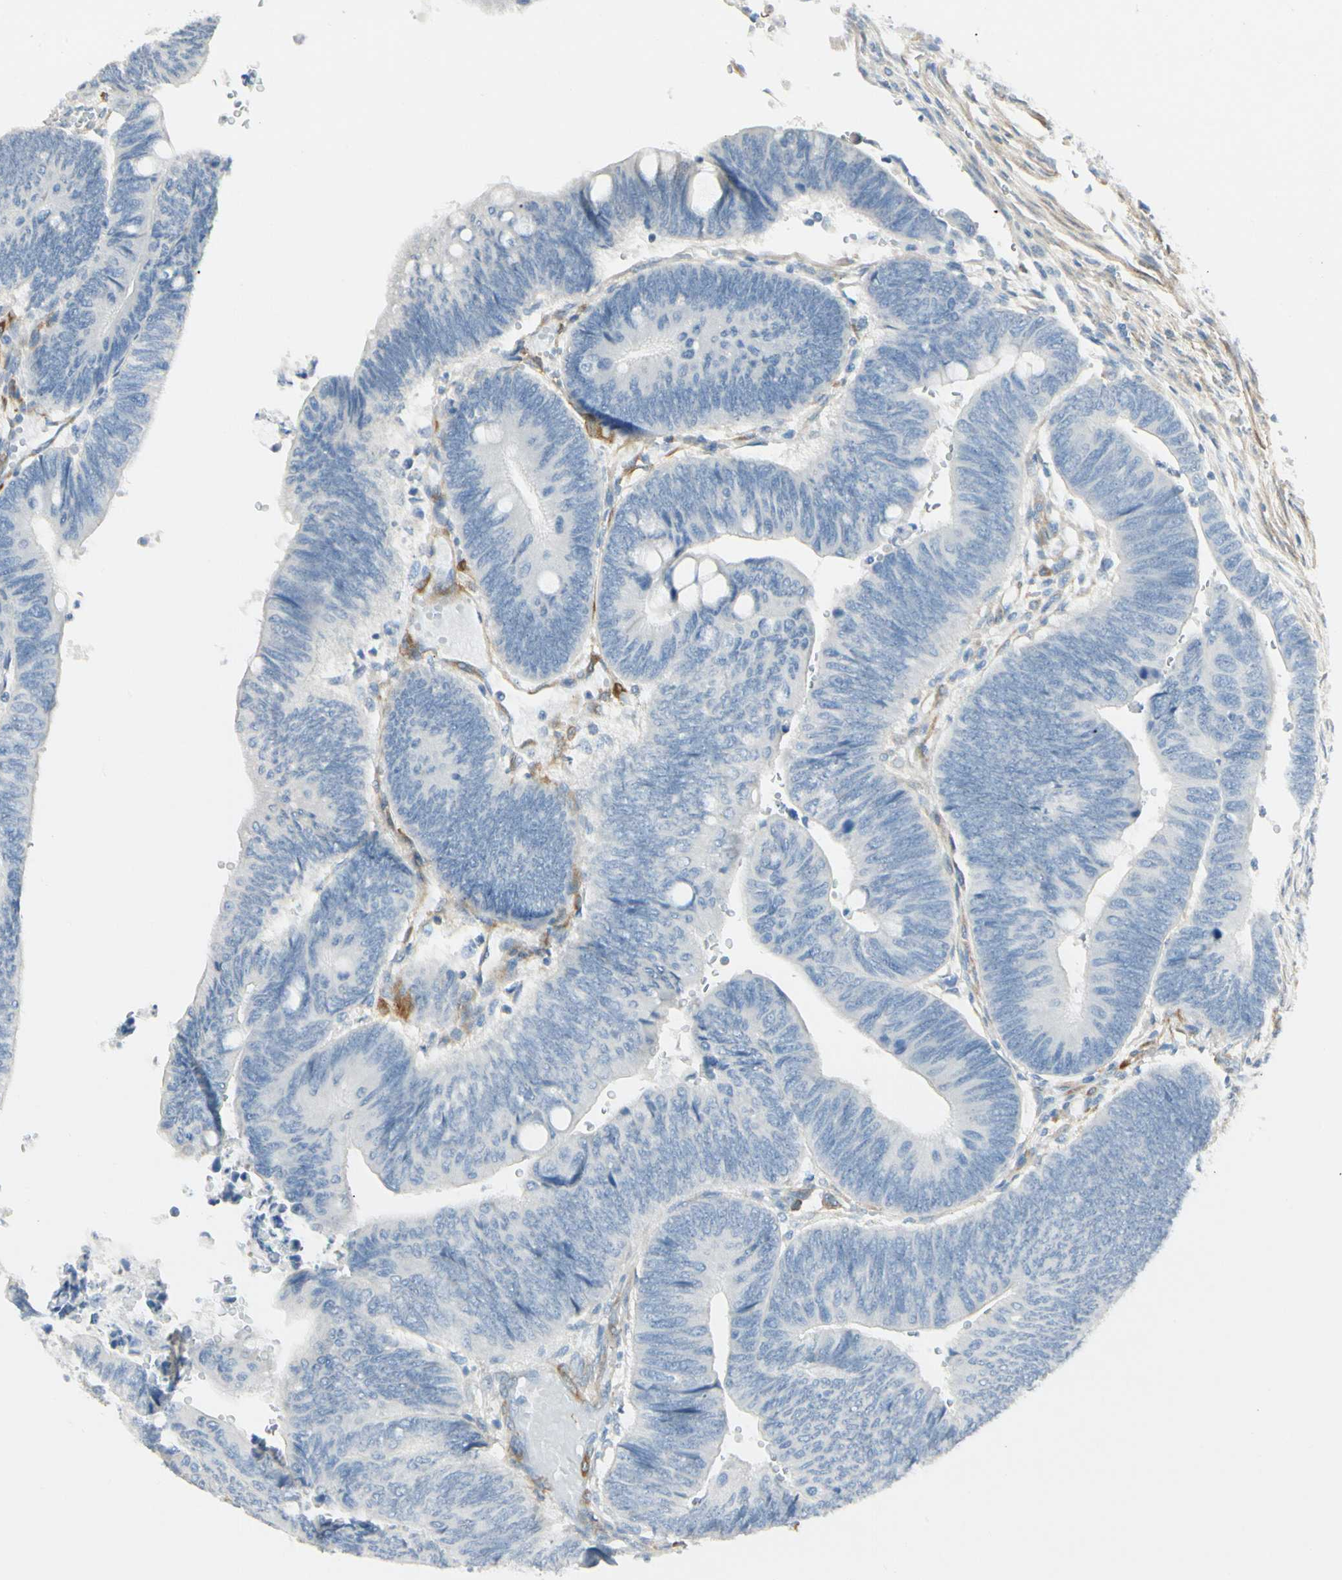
{"staining": {"intensity": "negative", "quantity": "none", "location": "none"}, "tissue": "colorectal cancer", "cell_type": "Tumor cells", "image_type": "cancer", "snomed": [{"axis": "morphology", "description": "Normal tissue, NOS"}, {"axis": "morphology", "description": "Adenocarcinoma, NOS"}, {"axis": "topography", "description": "Rectum"}, {"axis": "topography", "description": "Peripheral nerve tissue"}], "caption": "The IHC histopathology image has no significant staining in tumor cells of colorectal cancer tissue.", "gene": "AMPH", "patient": {"sex": "male", "age": 92}}